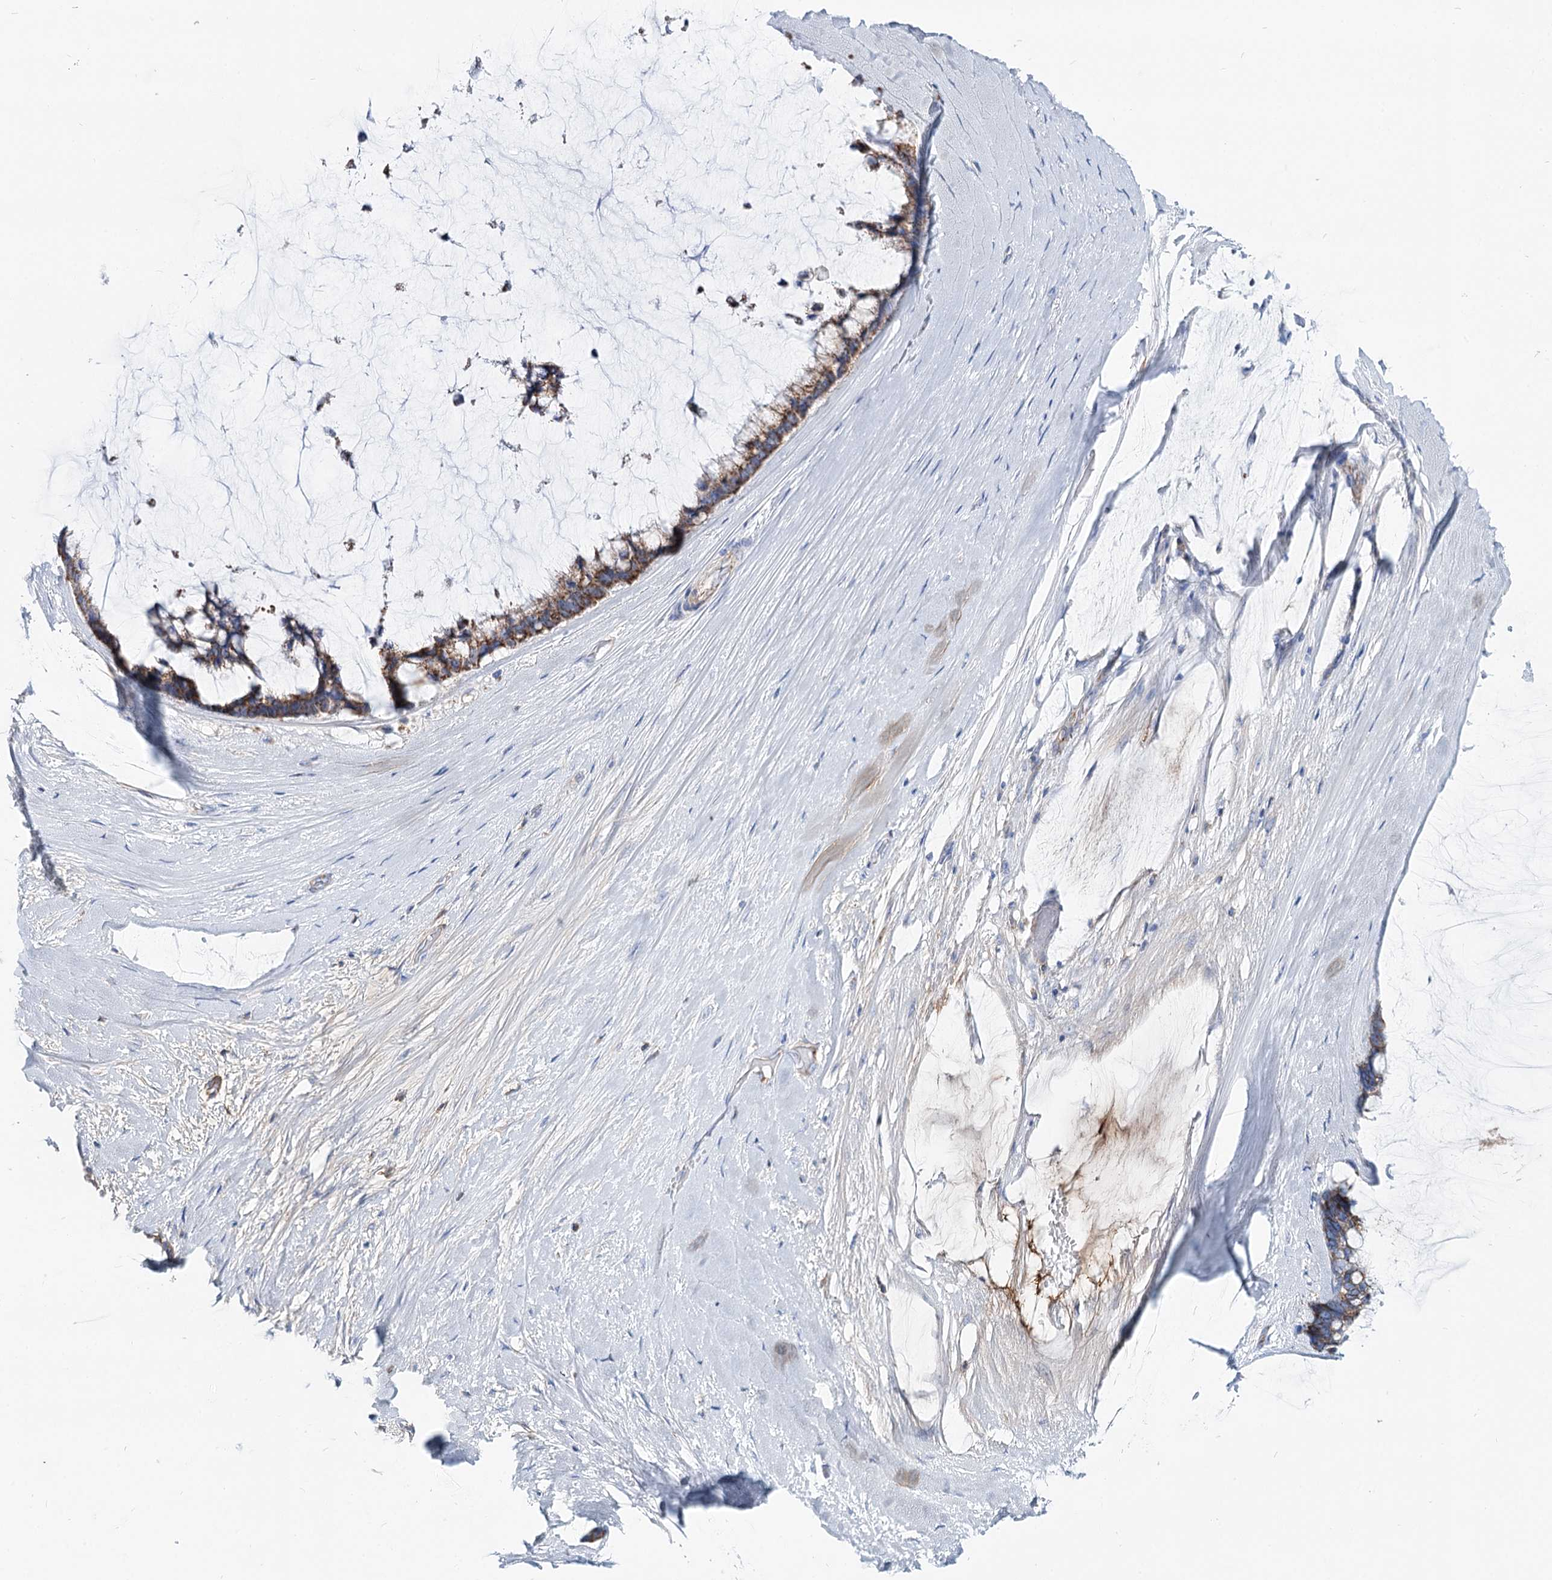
{"staining": {"intensity": "strong", "quantity": ">75%", "location": "cytoplasmic/membranous"}, "tissue": "ovarian cancer", "cell_type": "Tumor cells", "image_type": "cancer", "snomed": [{"axis": "morphology", "description": "Cystadenocarcinoma, mucinous, NOS"}, {"axis": "topography", "description": "Ovary"}], "caption": "Immunohistochemical staining of human ovarian cancer (mucinous cystadenocarcinoma) reveals high levels of strong cytoplasmic/membranous positivity in approximately >75% of tumor cells.", "gene": "MCCC2", "patient": {"sex": "female", "age": 39}}